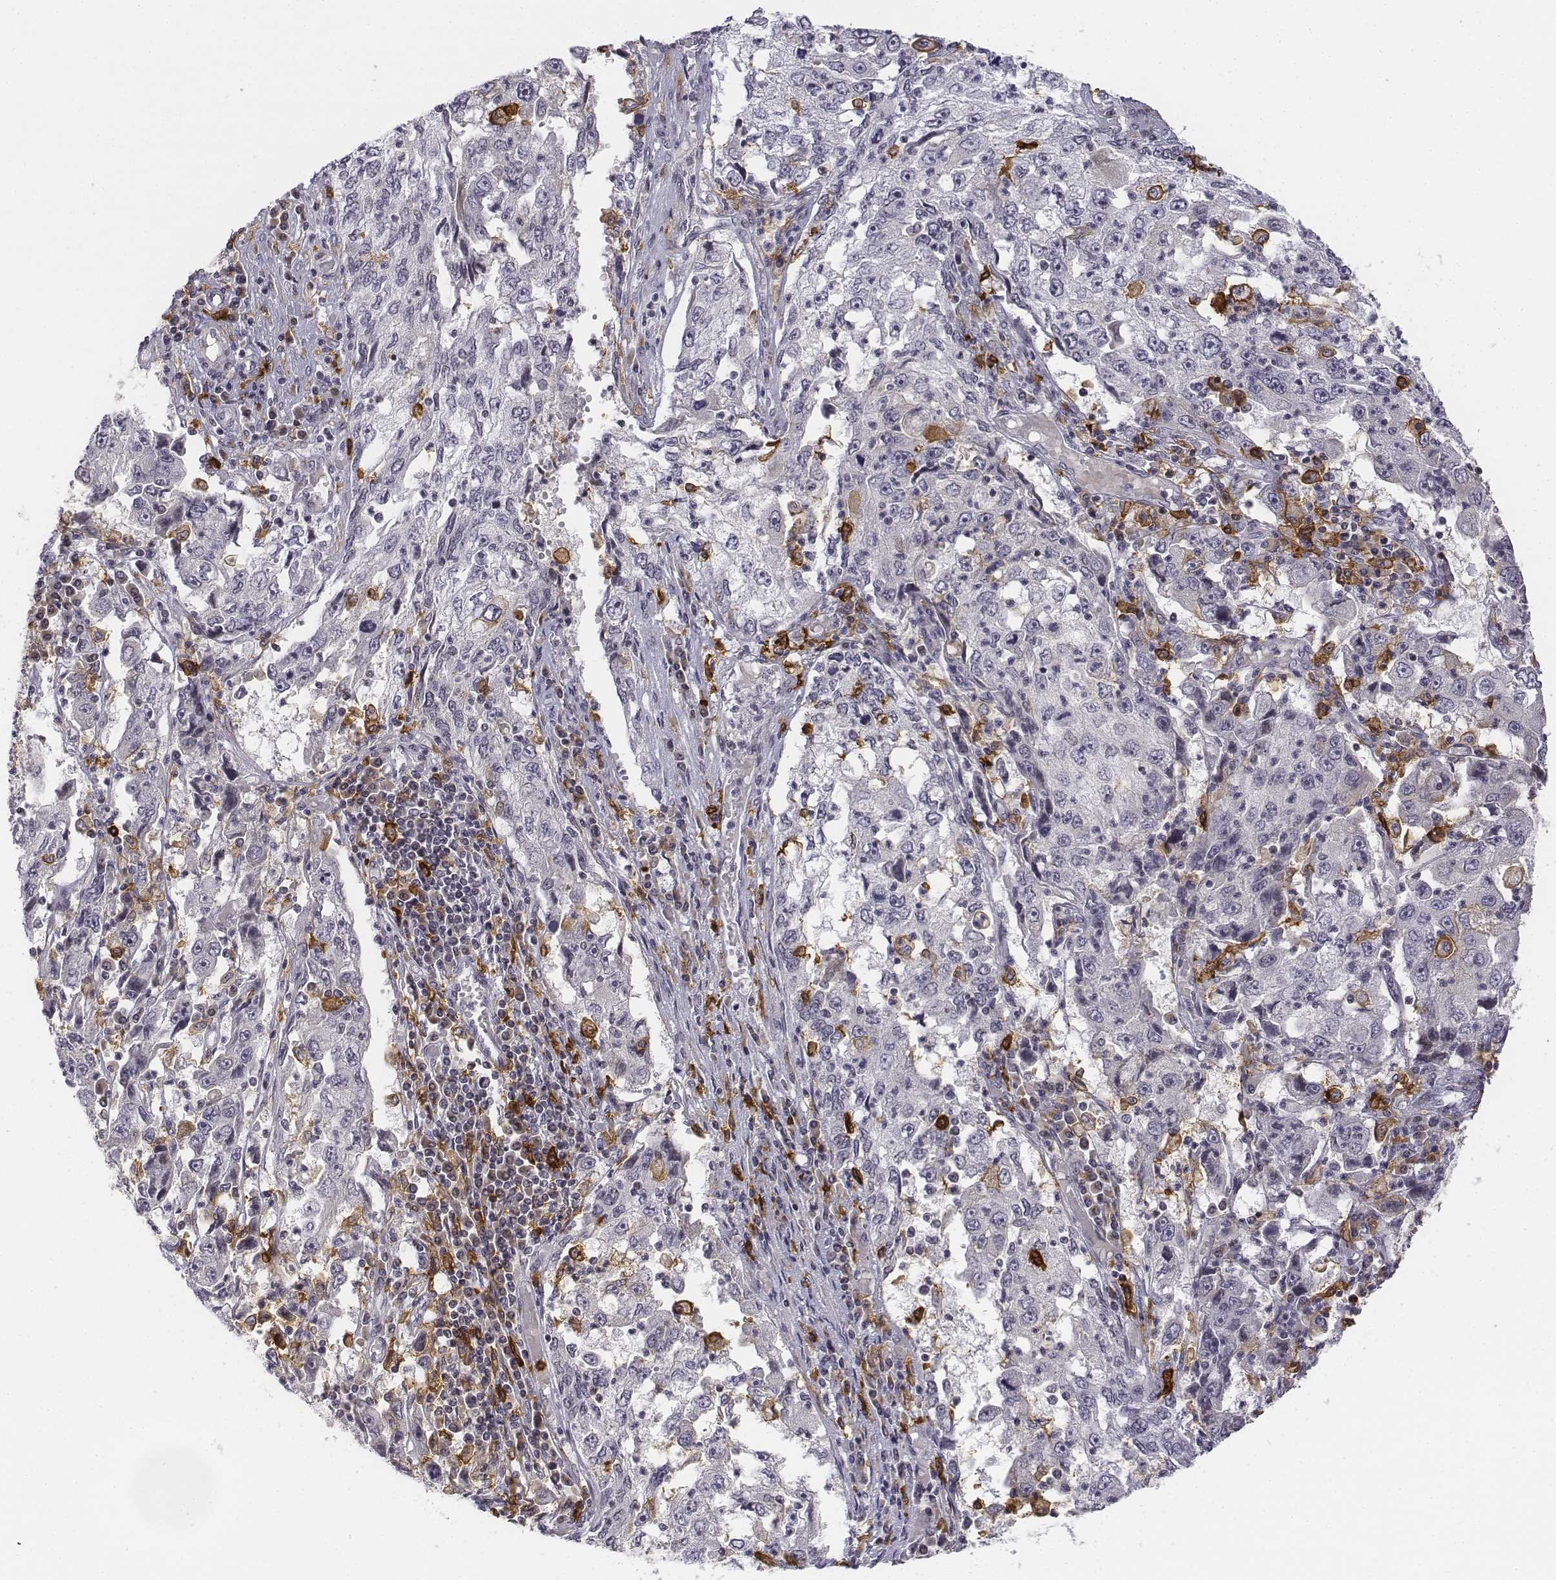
{"staining": {"intensity": "negative", "quantity": "none", "location": "none"}, "tissue": "cervical cancer", "cell_type": "Tumor cells", "image_type": "cancer", "snomed": [{"axis": "morphology", "description": "Squamous cell carcinoma, NOS"}, {"axis": "topography", "description": "Cervix"}], "caption": "Immunohistochemical staining of cervical cancer demonstrates no significant positivity in tumor cells.", "gene": "CD14", "patient": {"sex": "female", "age": 36}}